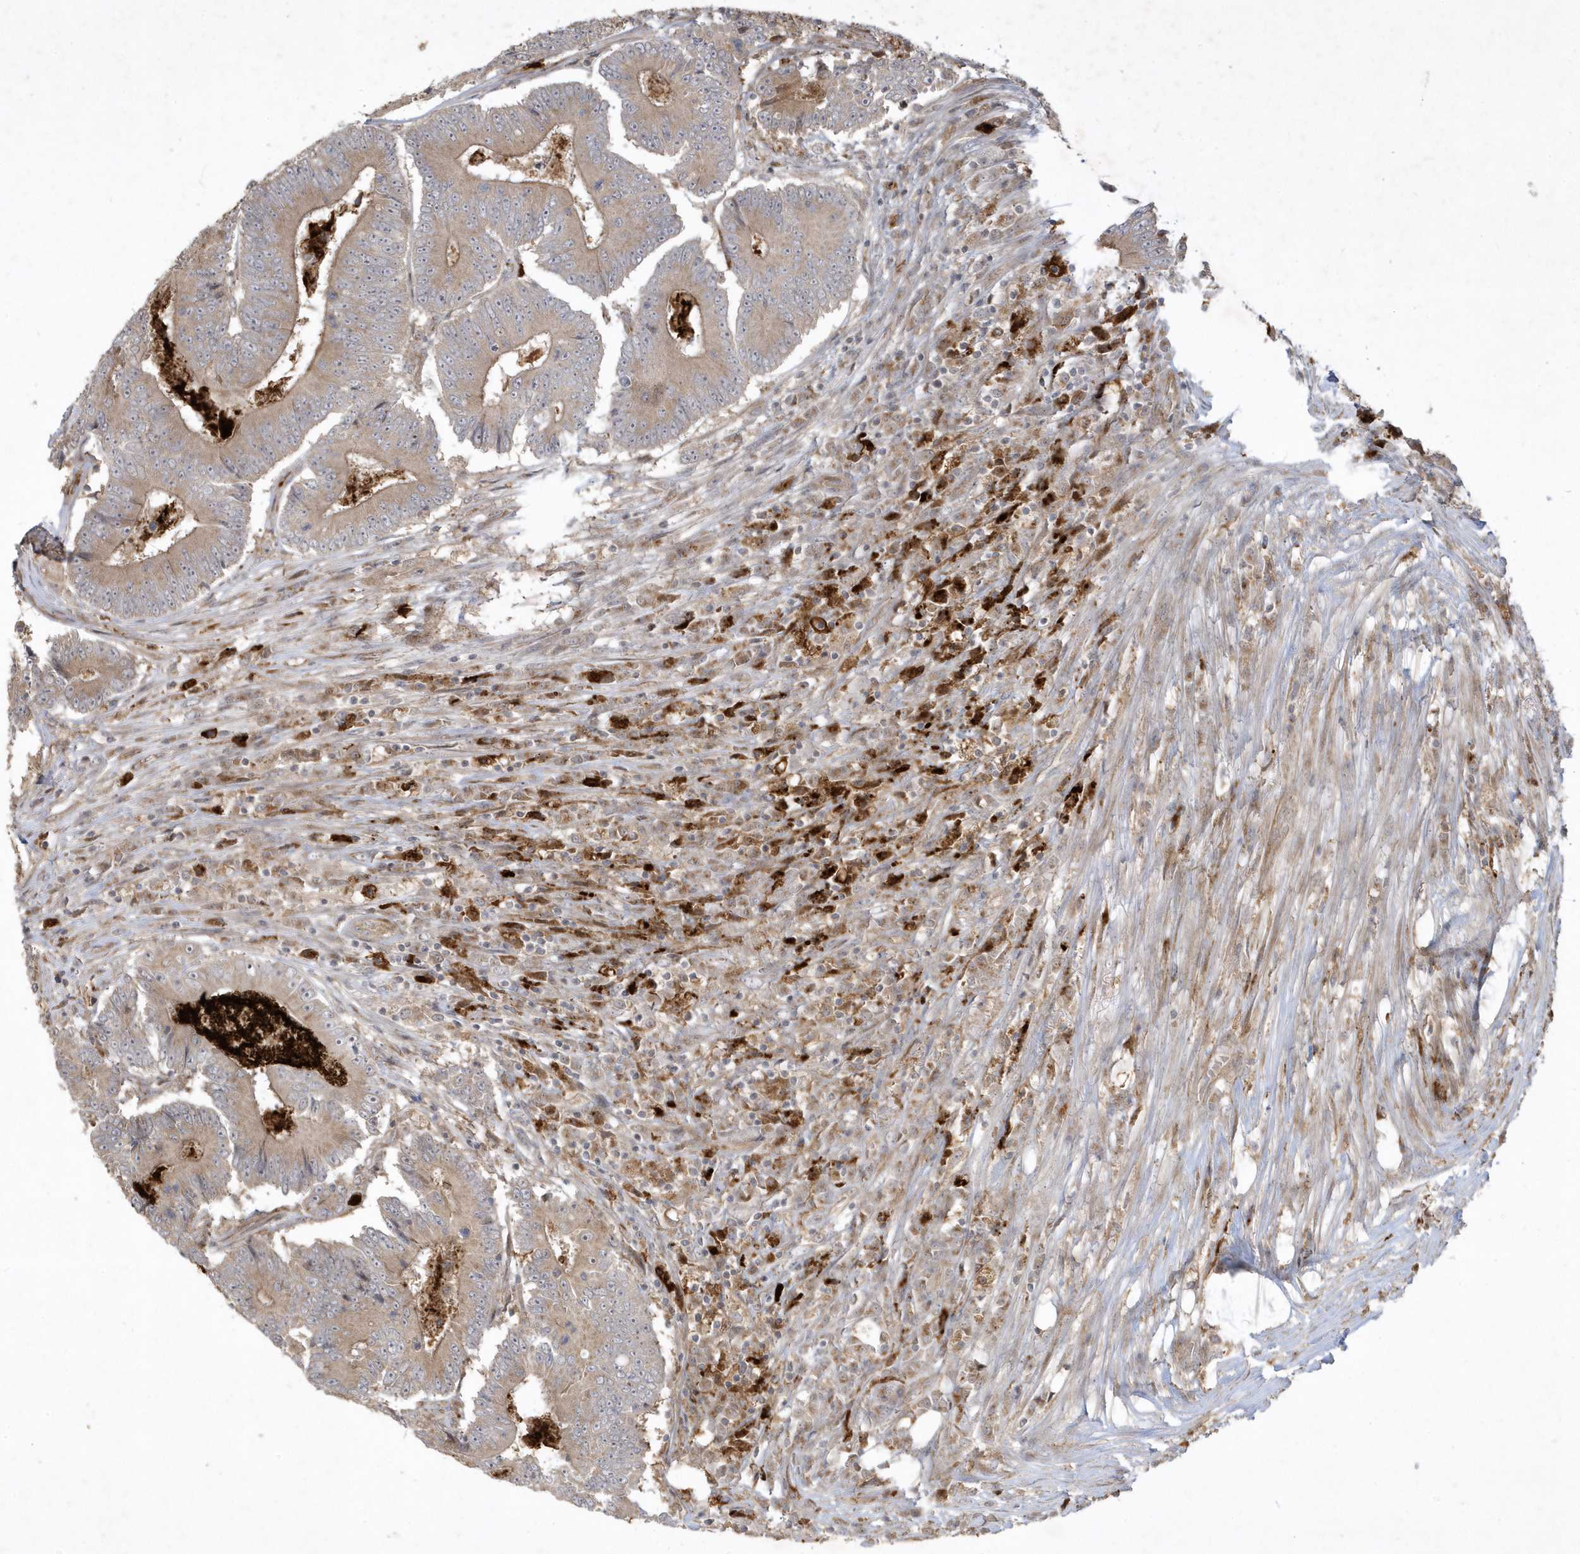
{"staining": {"intensity": "weak", "quantity": ">75%", "location": "cytoplasmic/membranous"}, "tissue": "colorectal cancer", "cell_type": "Tumor cells", "image_type": "cancer", "snomed": [{"axis": "morphology", "description": "Adenocarcinoma, NOS"}, {"axis": "topography", "description": "Colon"}], "caption": "The image exhibits immunohistochemical staining of colorectal cancer (adenocarcinoma). There is weak cytoplasmic/membranous staining is seen in about >75% of tumor cells. The staining is performed using DAB brown chromogen to label protein expression. The nuclei are counter-stained blue using hematoxylin.", "gene": "IFT57", "patient": {"sex": "male", "age": 83}}